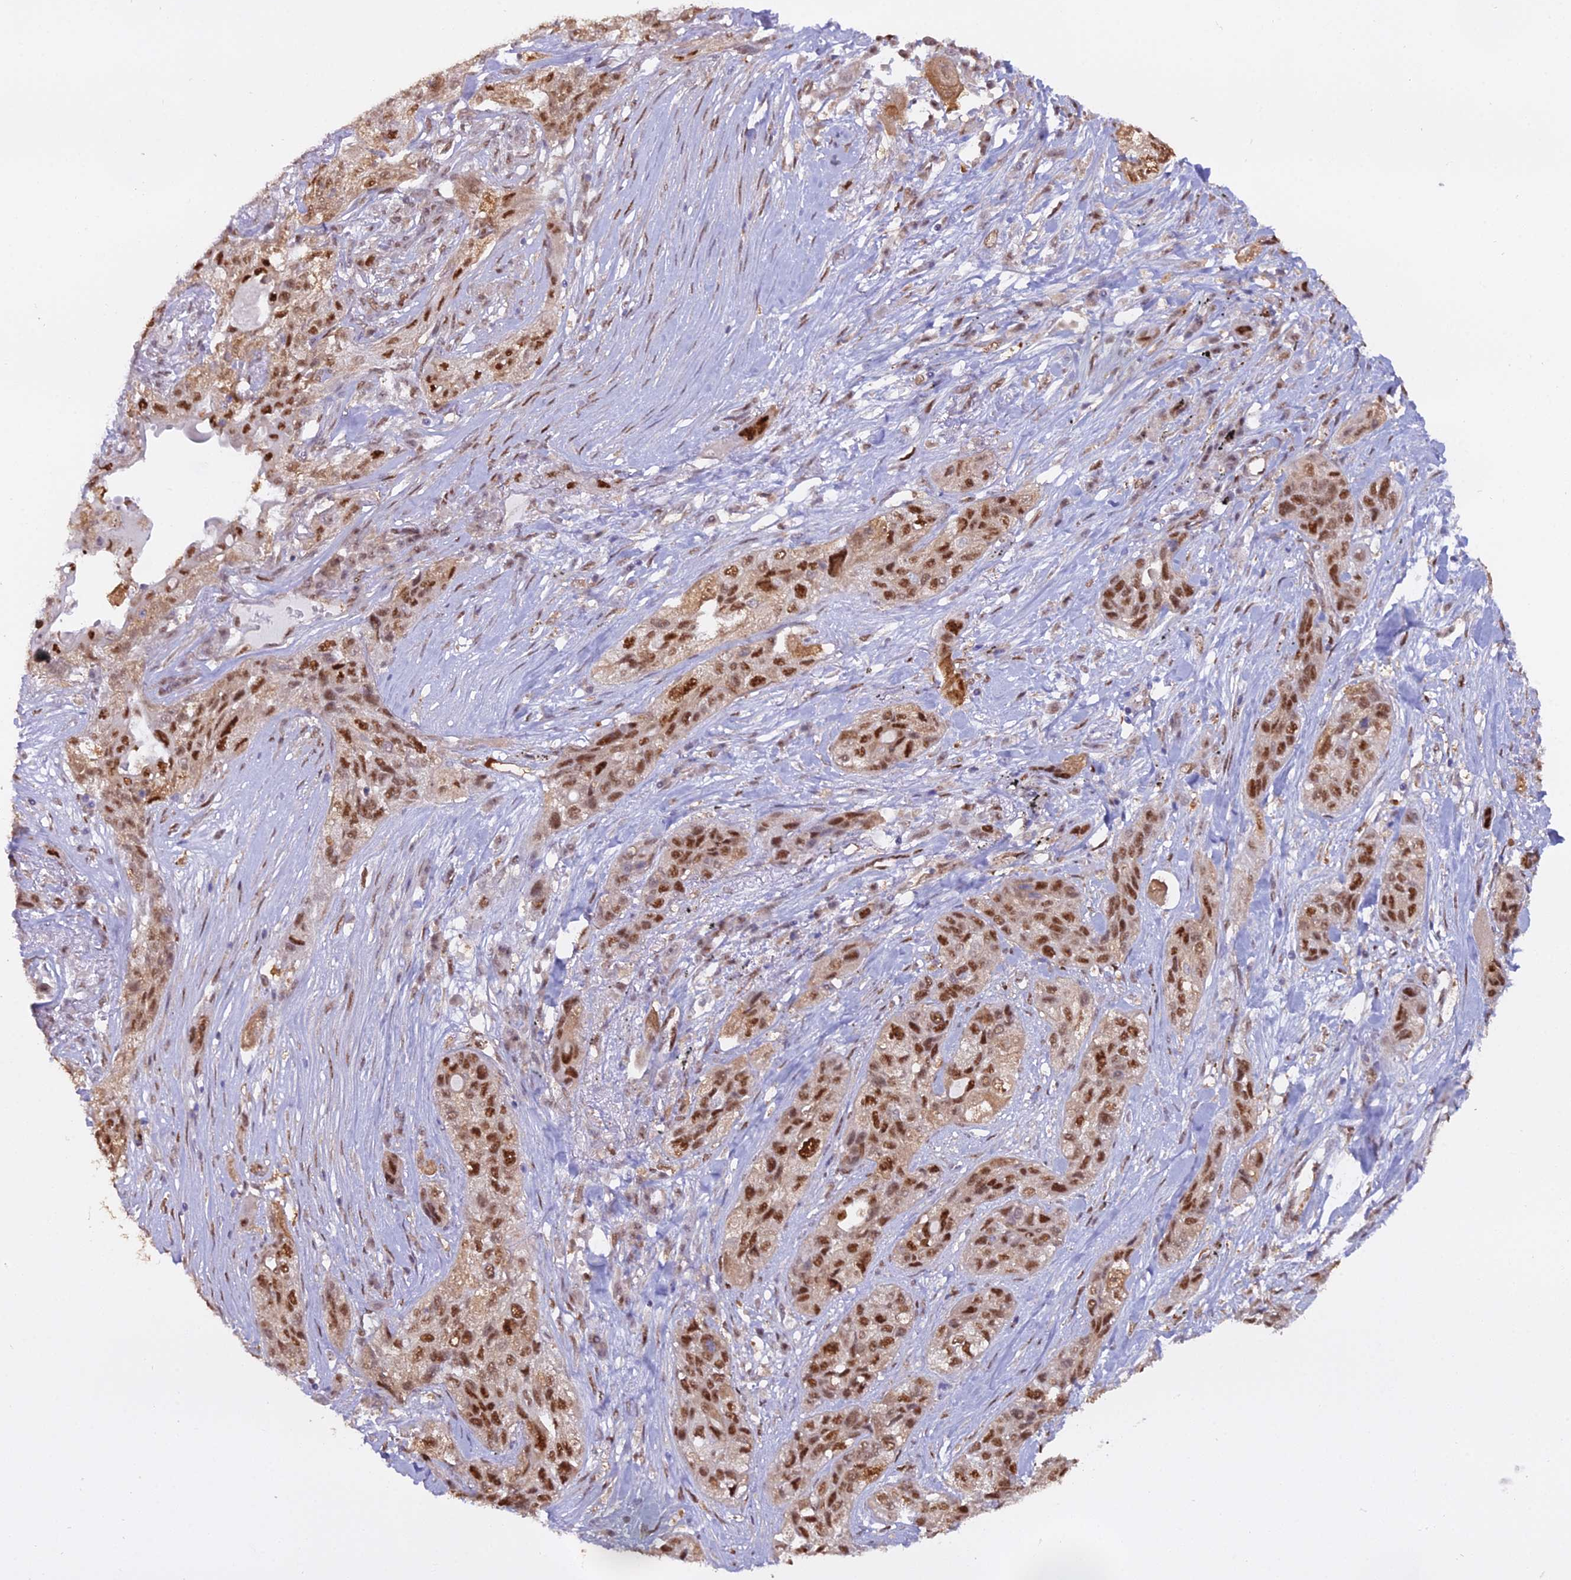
{"staining": {"intensity": "moderate", "quantity": ">75%", "location": "nuclear"}, "tissue": "lung cancer", "cell_type": "Tumor cells", "image_type": "cancer", "snomed": [{"axis": "morphology", "description": "Squamous cell carcinoma, NOS"}, {"axis": "topography", "description": "Lung"}], "caption": "Protein staining exhibits moderate nuclear staining in about >75% of tumor cells in lung cancer (squamous cell carcinoma).", "gene": "NPEPL1", "patient": {"sex": "female", "age": 70}}